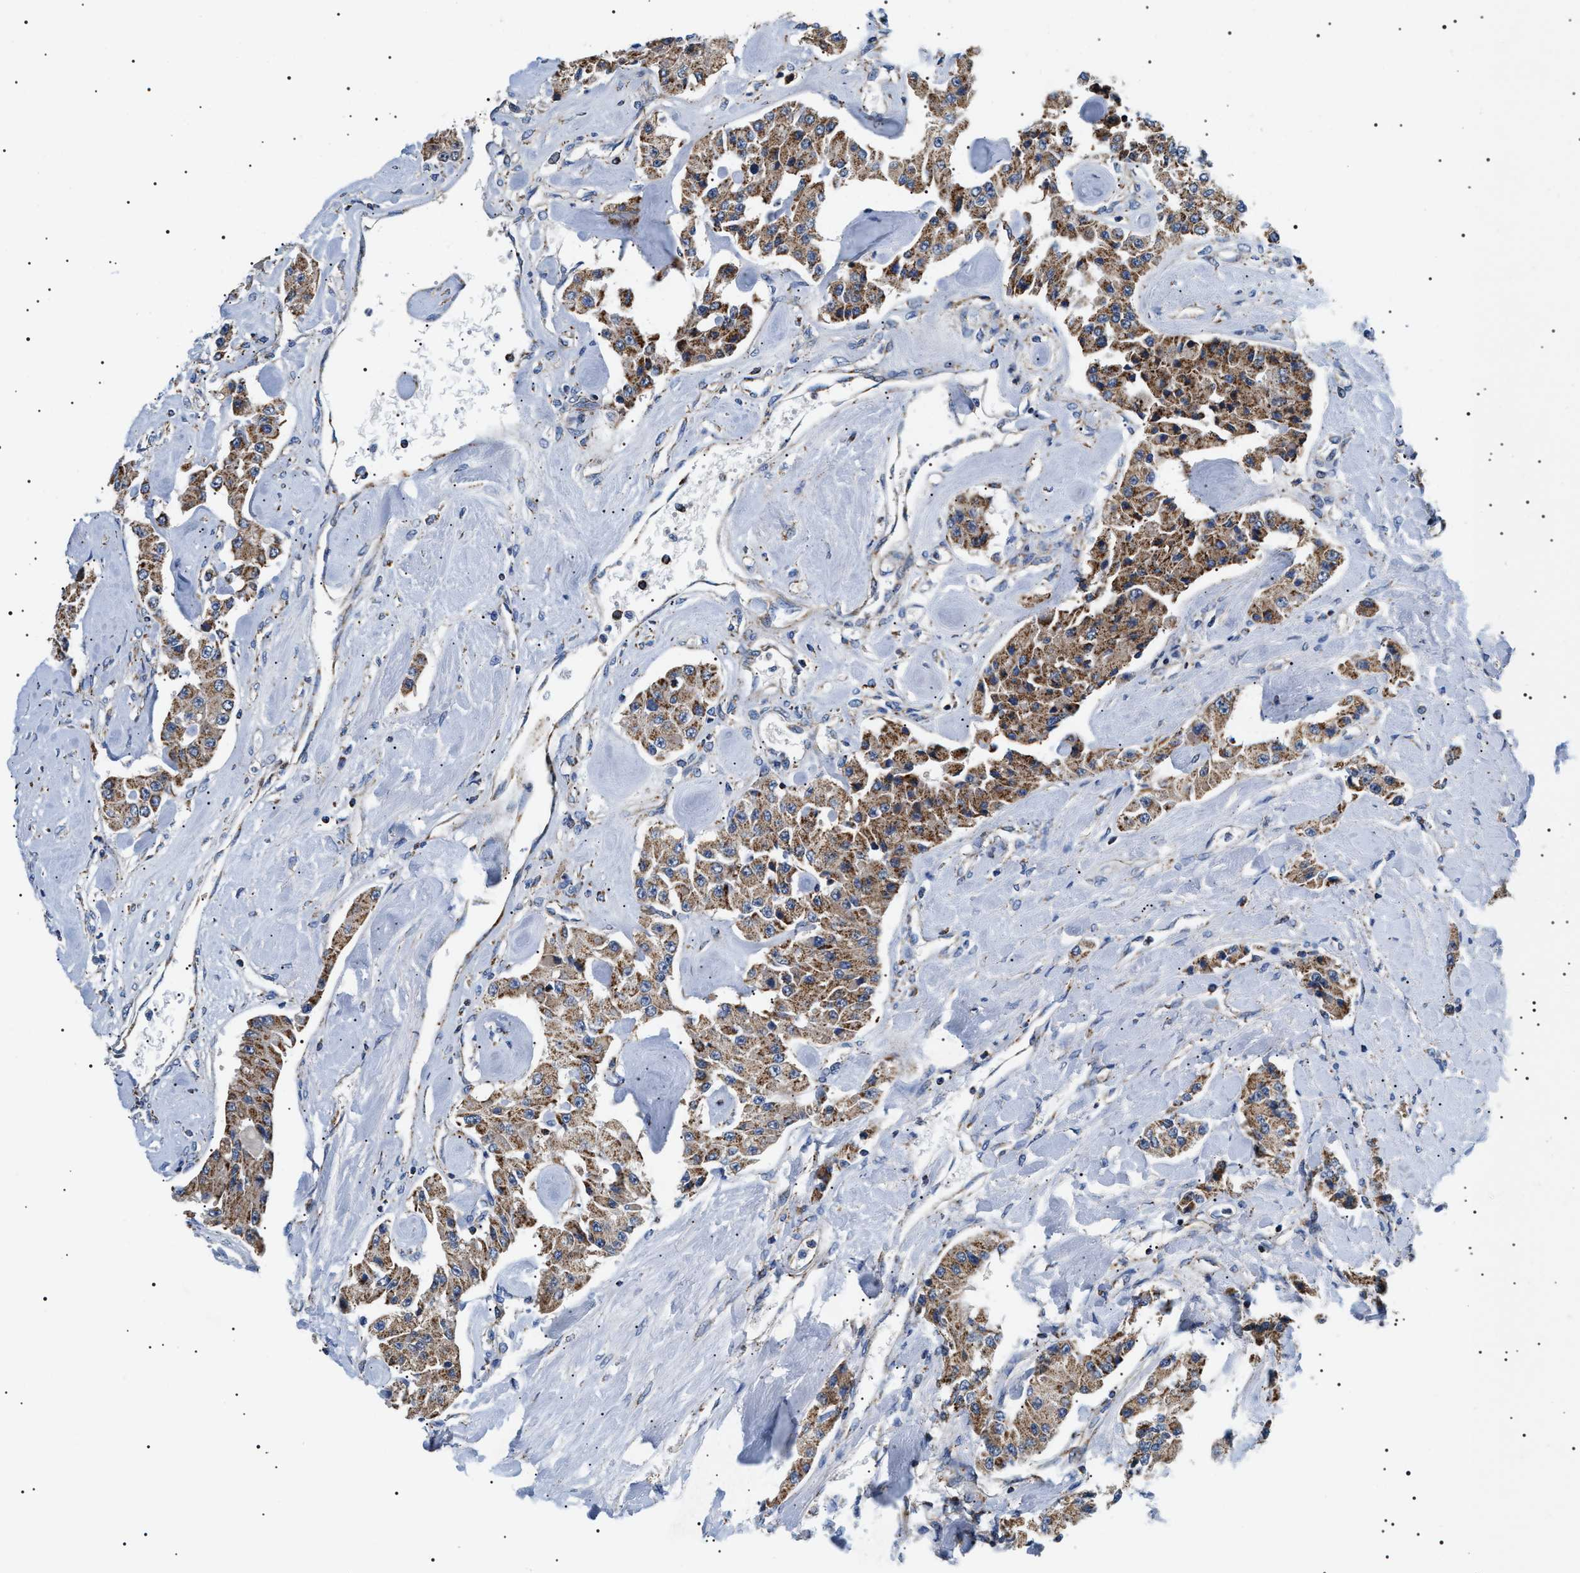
{"staining": {"intensity": "moderate", "quantity": ">75%", "location": "cytoplasmic/membranous"}, "tissue": "carcinoid", "cell_type": "Tumor cells", "image_type": "cancer", "snomed": [{"axis": "morphology", "description": "Carcinoid, malignant, NOS"}, {"axis": "topography", "description": "Pancreas"}], "caption": "A micrograph showing moderate cytoplasmic/membranous expression in about >75% of tumor cells in carcinoid (malignant), as visualized by brown immunohistochemical staining.", "gene": "OXSM", "patient": {"sex": "male", "age": 41}}